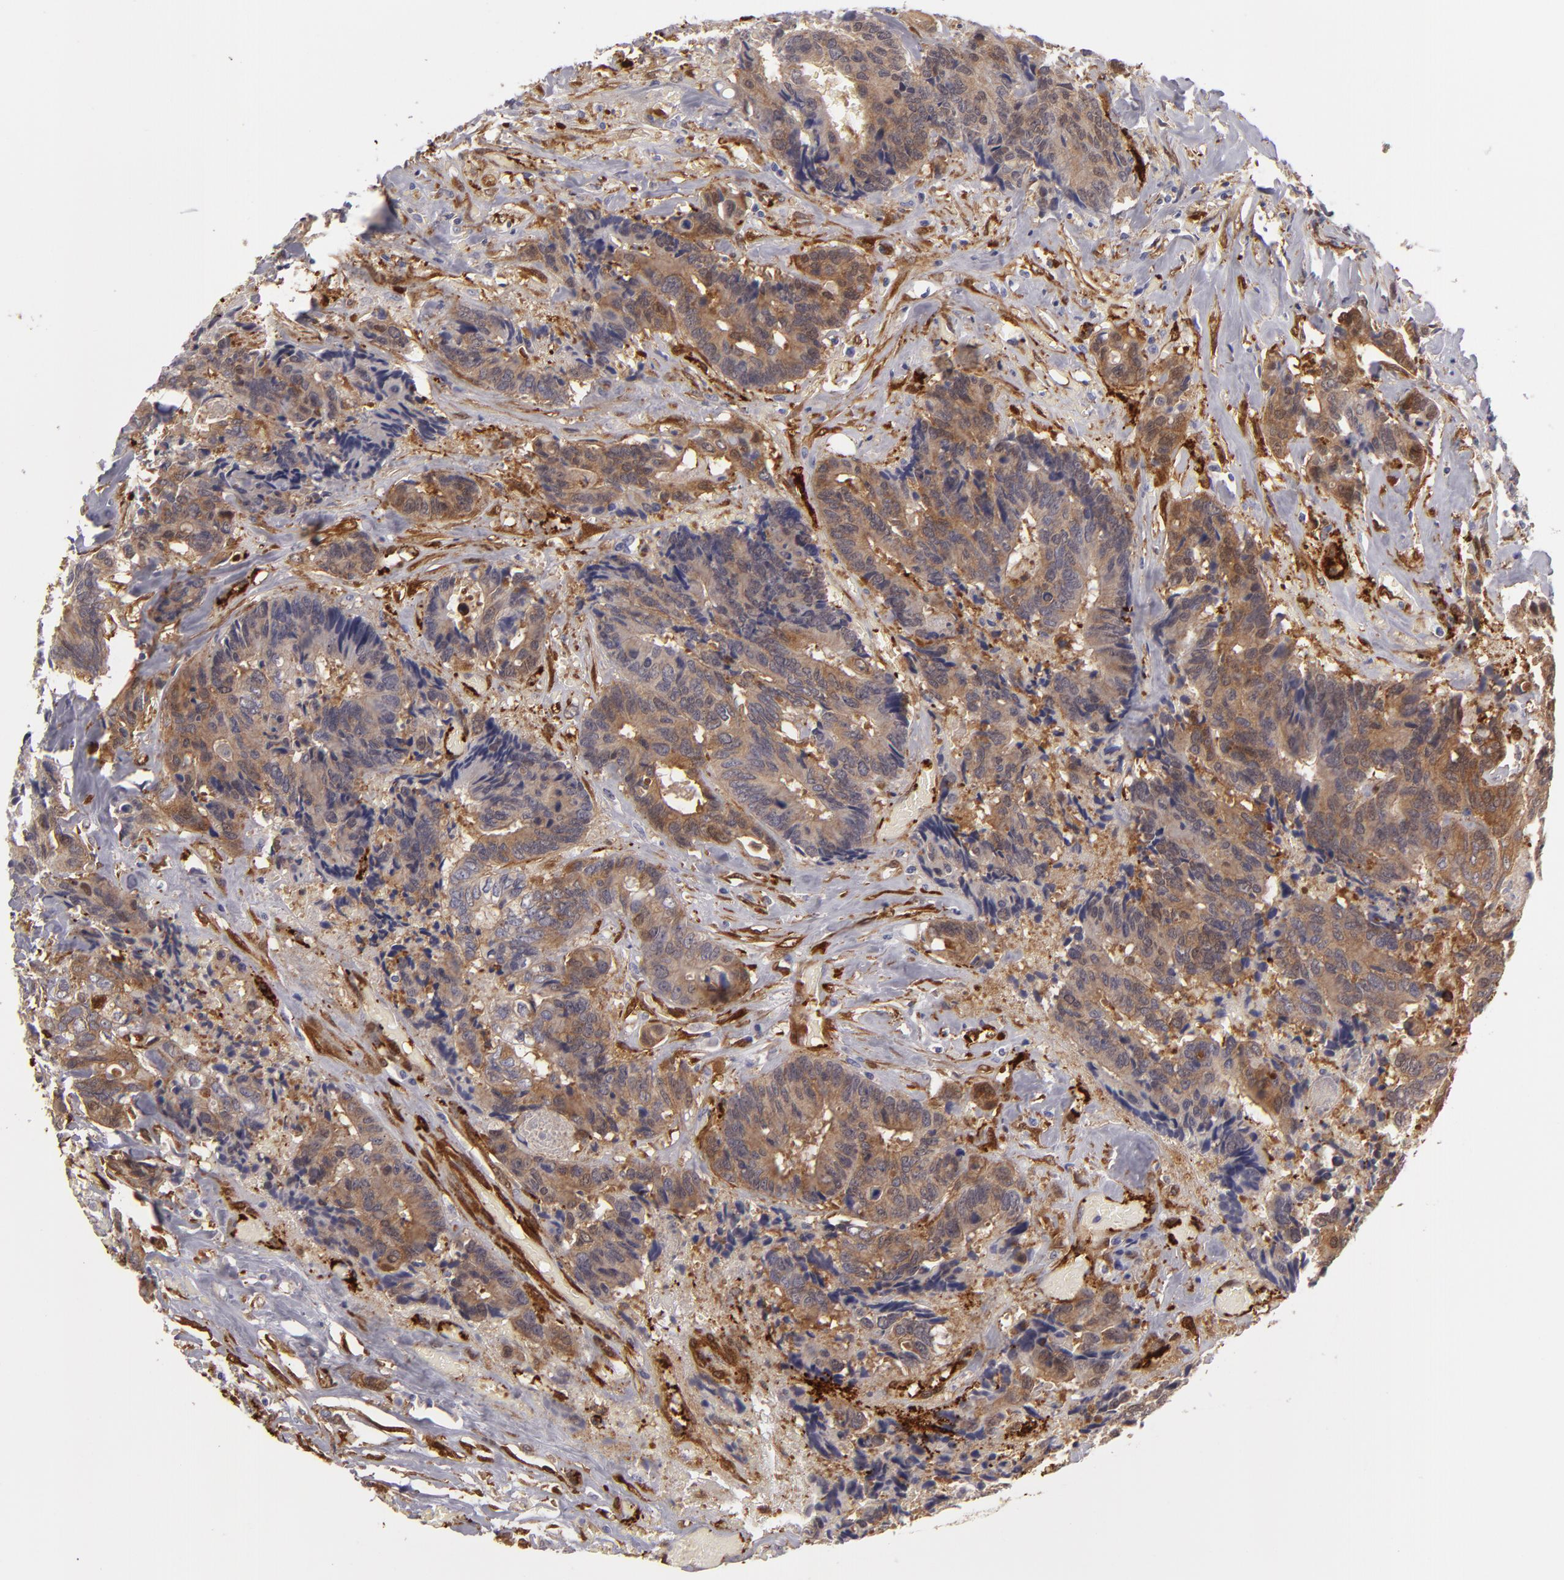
{"staining": {"intensity": "weak", "quantity": ">75%", "location": "cytoplasmic/membranous"}, "tissue": "colorectal cancer", "cell_type": "Tumor cells", "image_type": "cancer", "snomed": [{"axis": "morphology", "description": "Adenocarcinoma, NOS"}, {"axis": "topography", "description": "Rectum"}], "caption": "Protein staining of colorectal adenocarcinoma tissue shows weak cytoplasmic/membranous positivity in approximately >75% of tumor cells. The staining was performed using DAB to visualize the protein expression in brown, while the nuclei were stained in blue with hematoxylin (Magnification: 20x).", "gene": "VCL", "patient": {"sex": "male", "age": 55}}